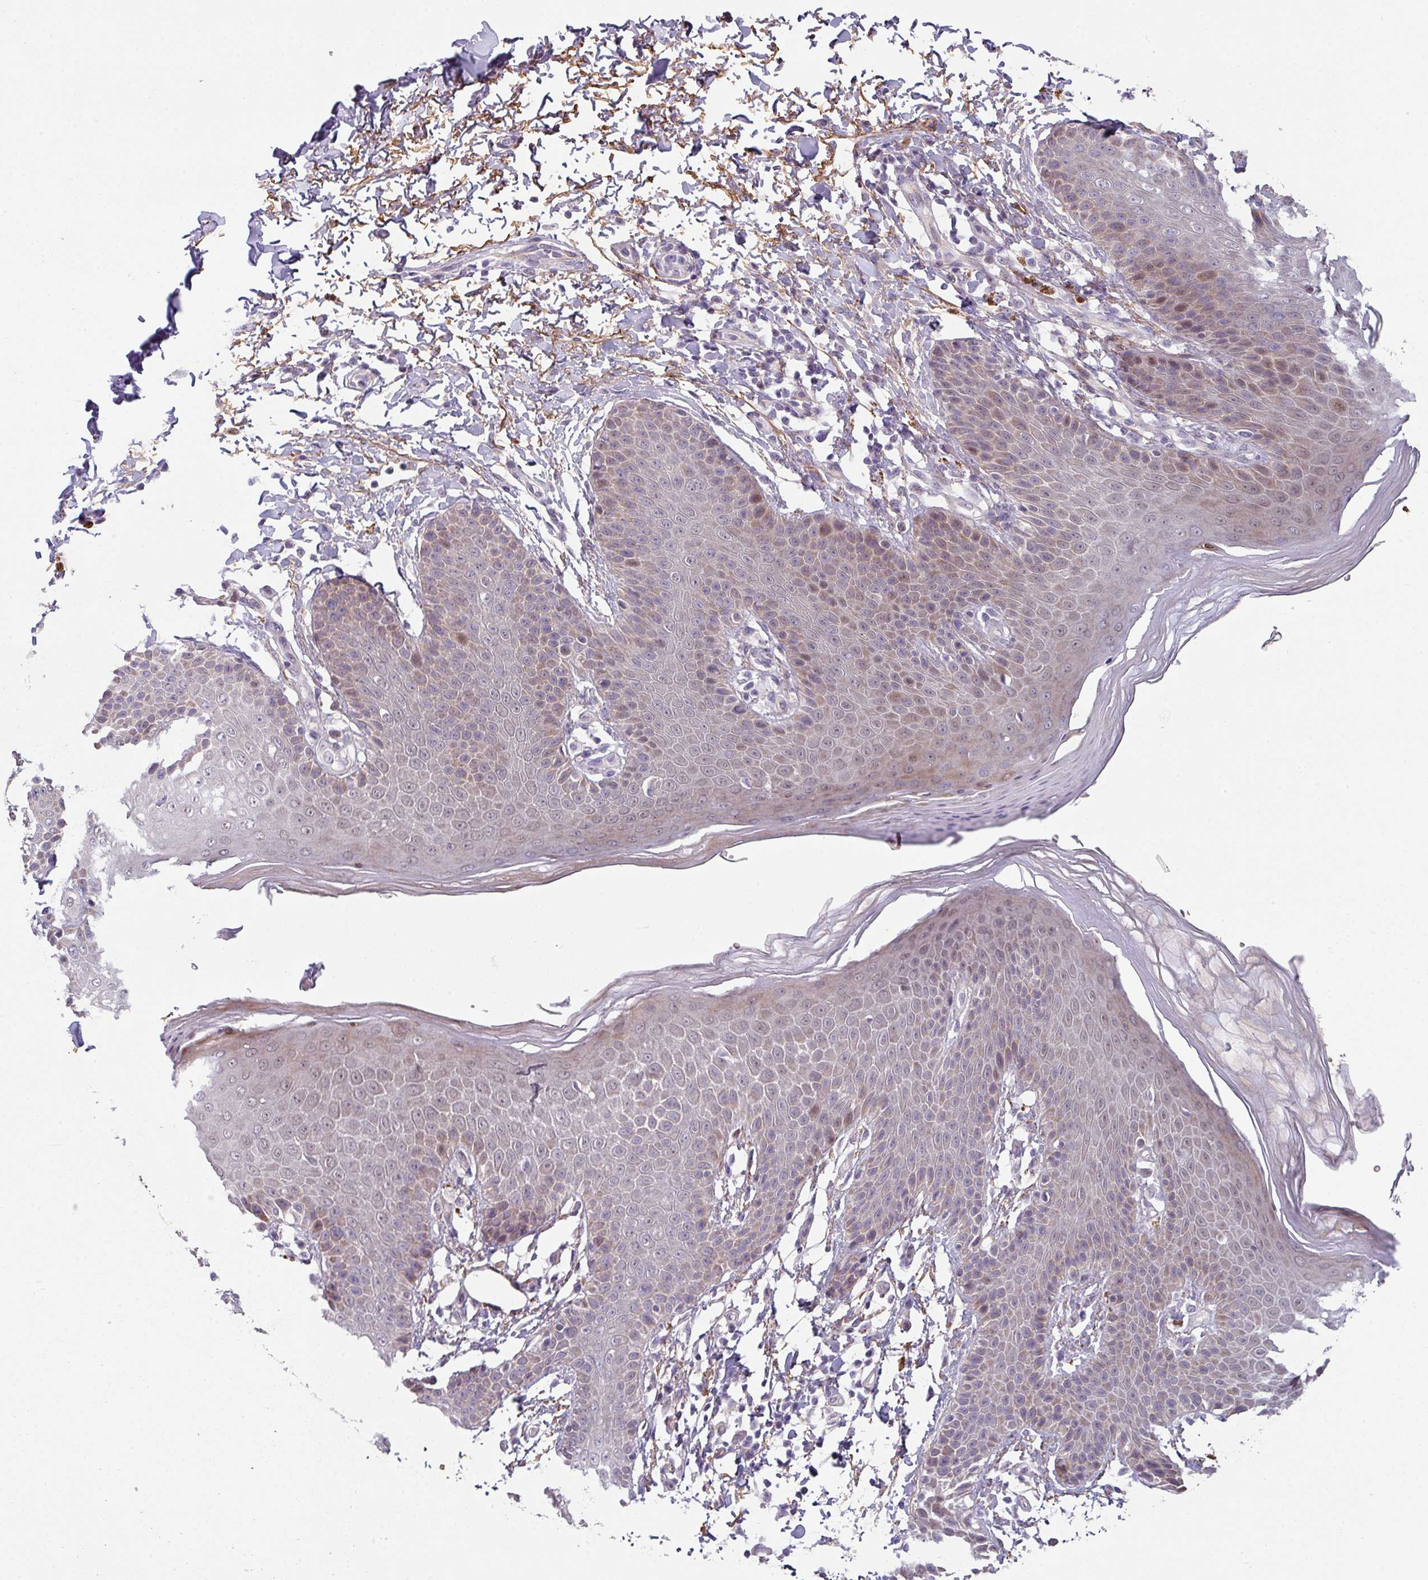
{"staining": {"intensity": "moderate", "quantity": "25%-75%", "location": "cytoplasmic/membranous"}, "tissue": "skin", "cell_type": "Epidermal cells", "image_type": "normal", "snomed": [{"axis": "morphology", "description": "Normal tissue, NOS"}, {"axis": "topography", "description": "Peripheral nerve tissue"}], "caption": "Protein staining displays moderate cytoplasmic/membranous positivity in approximately 25%-75% of epidermal cells in normal skin. The staining was performed using DAB to visualize the protein expression in brown, while the nuclei were stained in blue with hematoxylin (Magnification: 20x).", "gene": "C2orf16", "patient": {"sex": "male", "age": 51}}